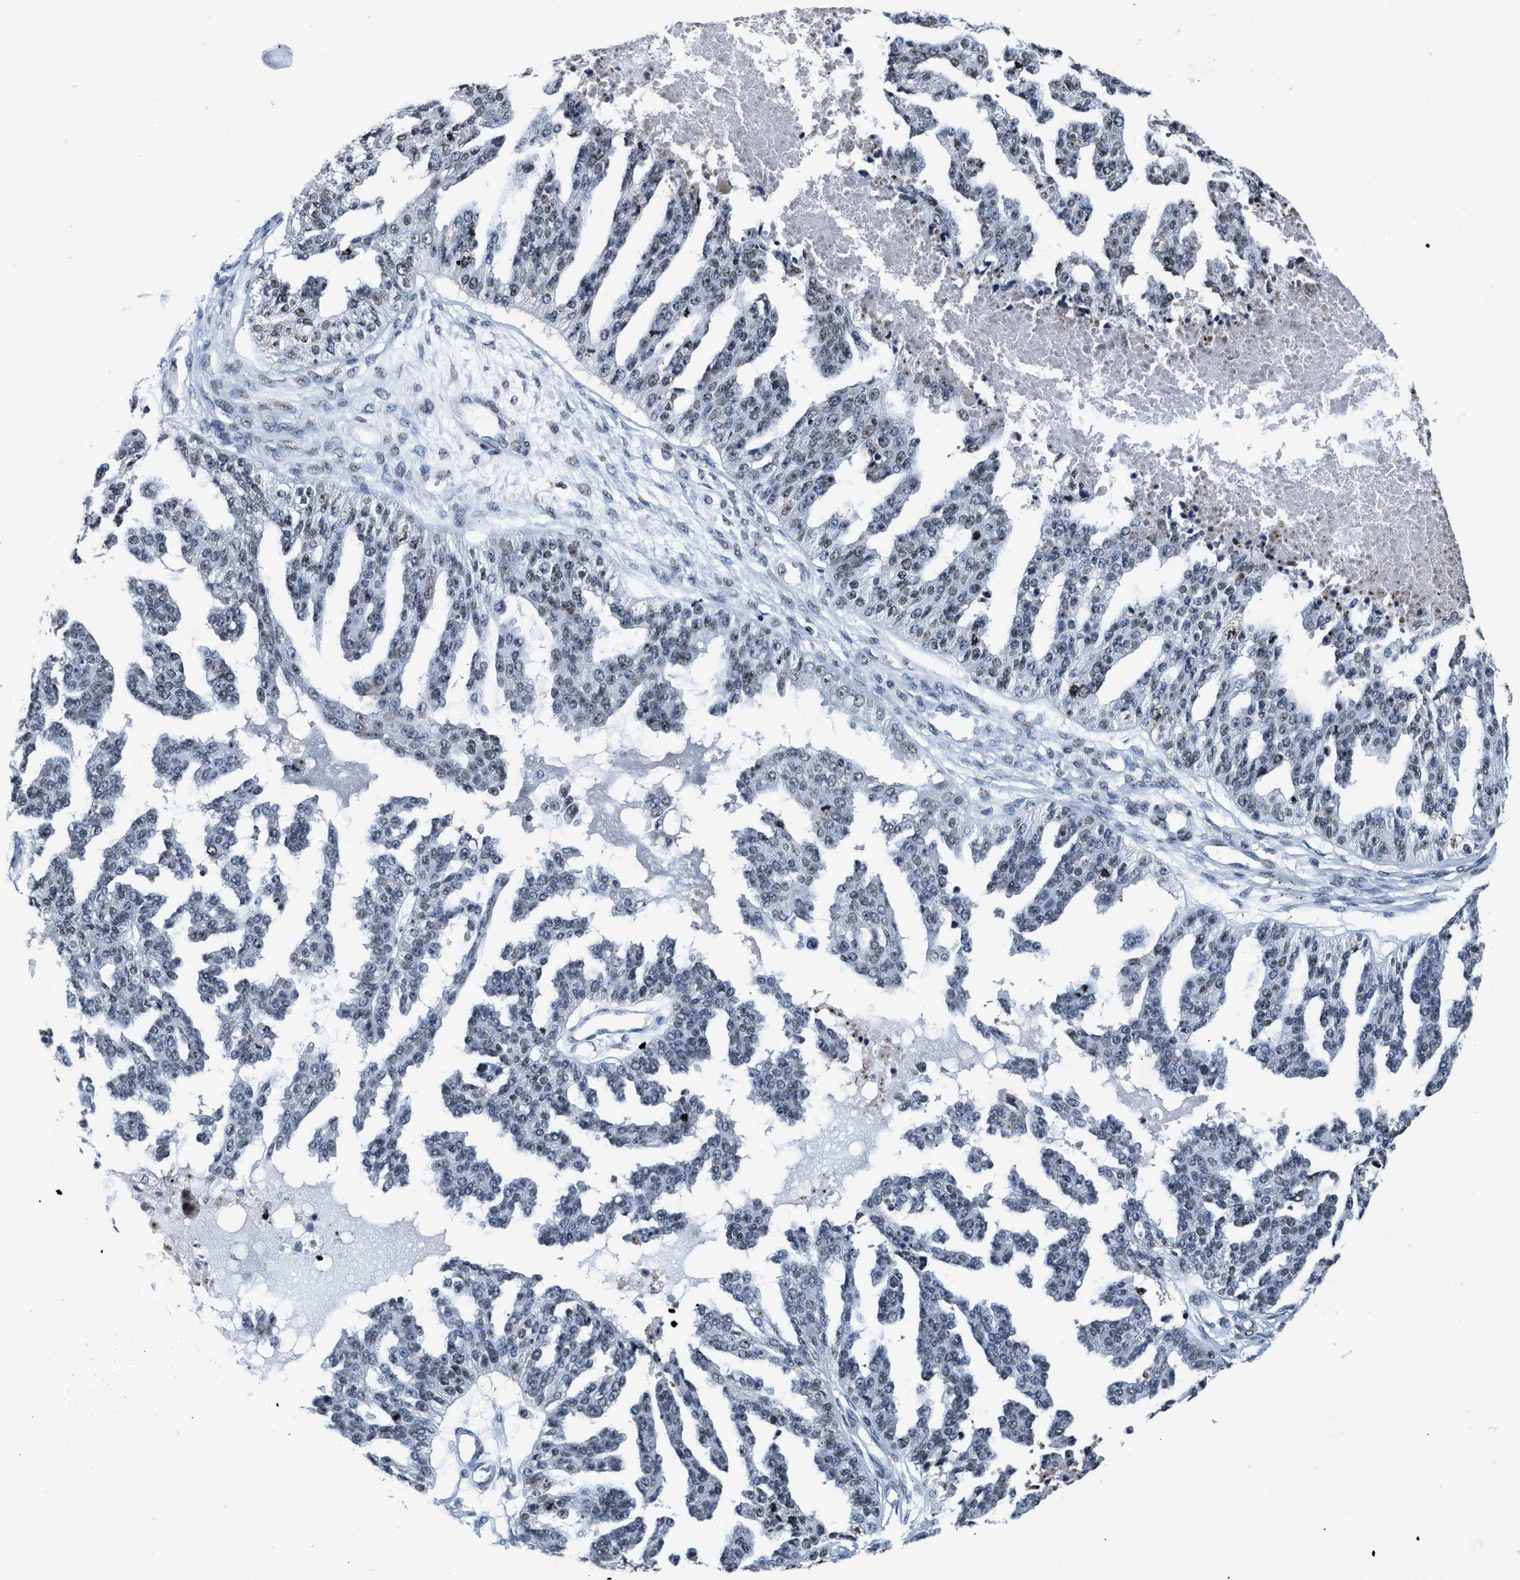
{"staining": {"intensity": "weak", "quantity": "<25%", "location": "nuclear"}, "tissue": "ovarian cancer", "cell_type": "Tumor cells", "image_type": "cancer", "snomed": [{"axis": "morphology", "description": "Cystadenocarcinoma, serous, NOS"}, {"axis": "topography", "description": "Ovary"}], "caption": "Immunohistochemistry (IHC) micrograph of human ovarian cancer (serous cystadenocarcinoma) stained for a protein (brown), which displays no positivity in tumor cells.", "gene": "SUPT16H", "patient": {"sex": "female", "age": 58}}